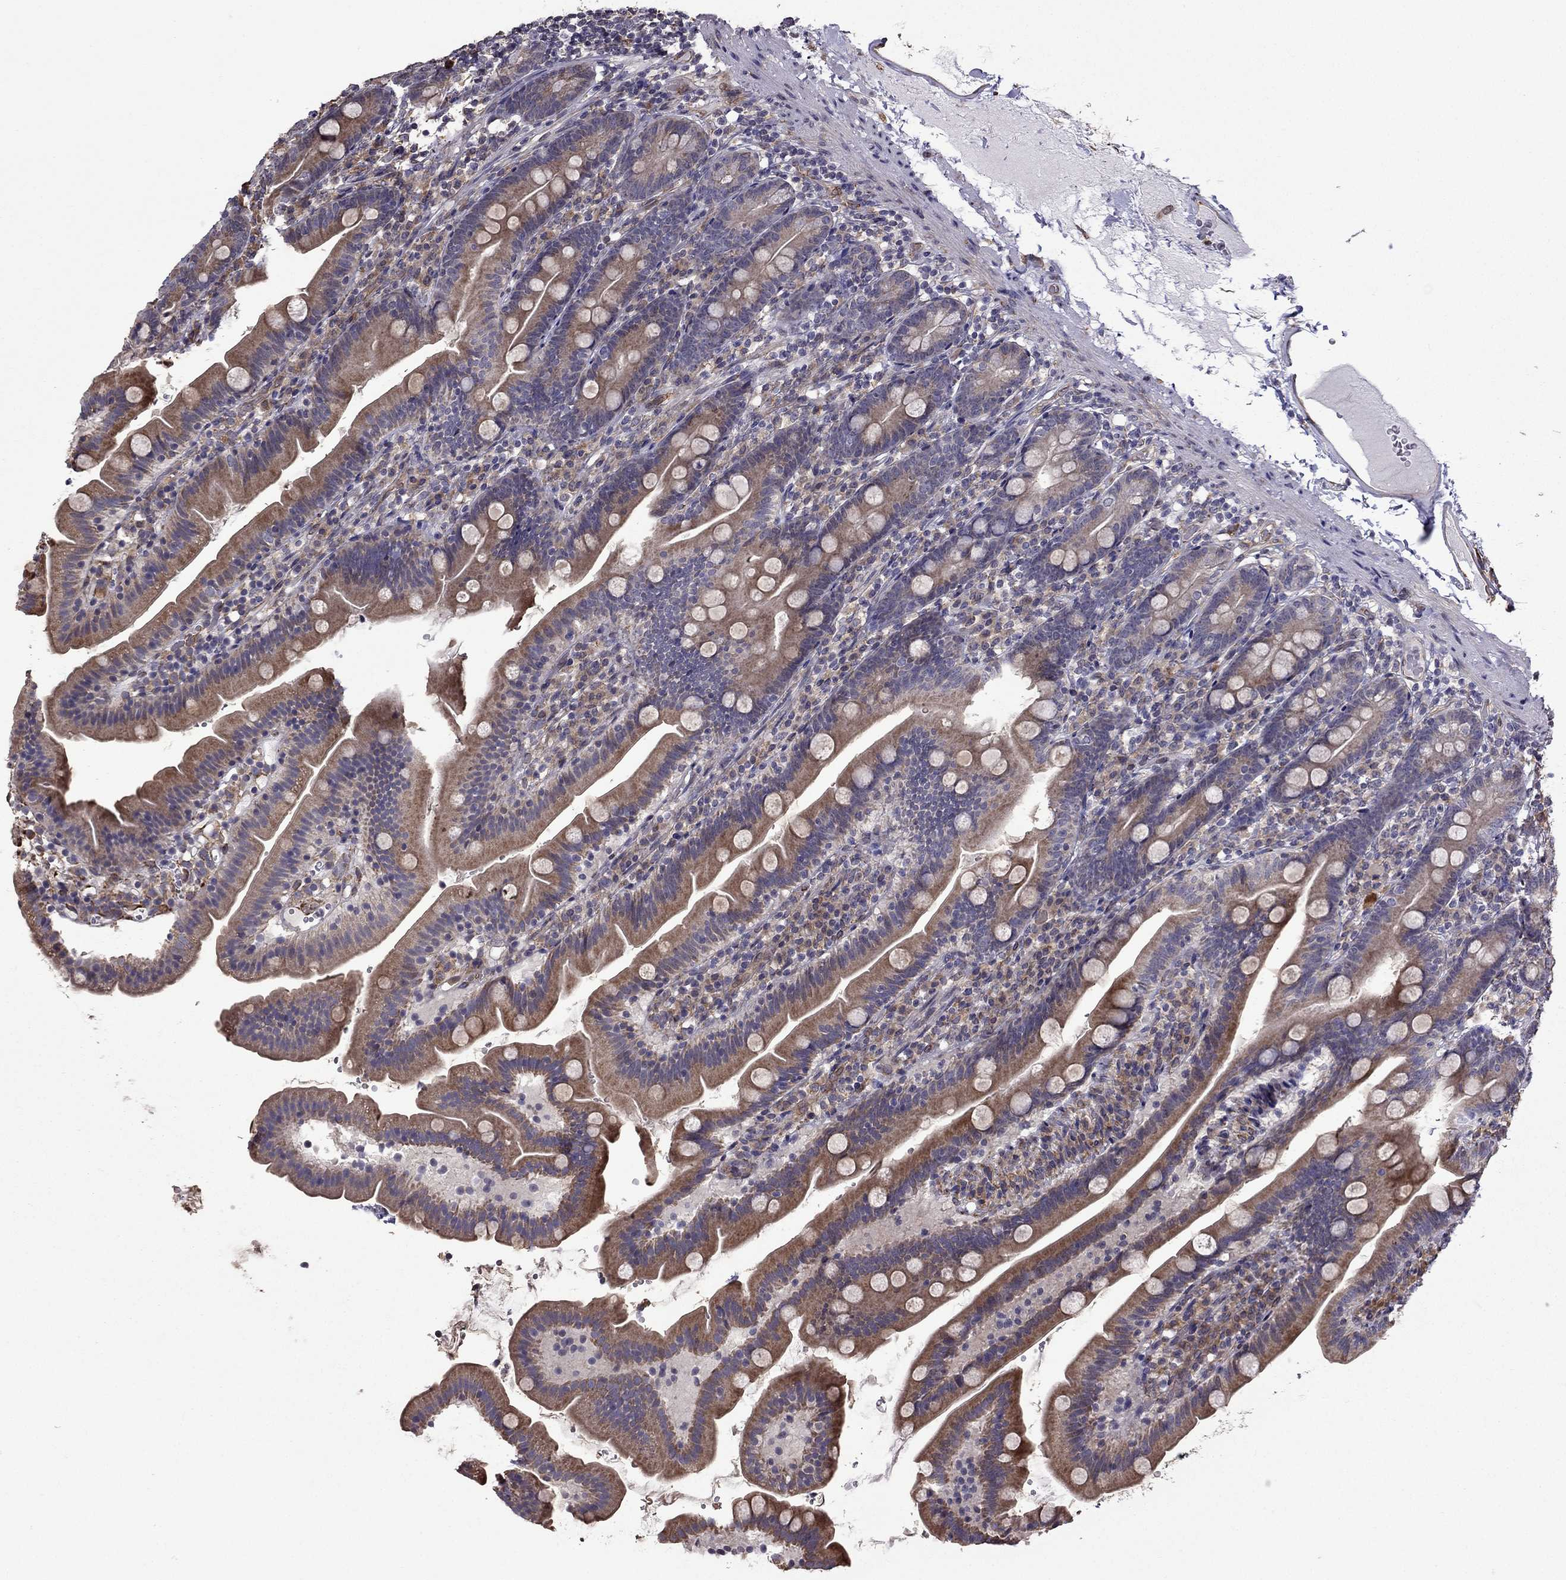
{"staining": {"intensity": "moderate", "quantity": ">75%", "location": "cytoplasmic/membranous"}, "tissue": "duodenum", "cell_type": "Glandular cells", "image_type": "normal", "snomed": [{"axis": "morphology", "description": "Normal tissue, NOS"}, {"axis": "topography", "description": "Duodenum"}], "caption": "Duodenum stained with a brown dye reveals moderate cytoplasmic/membranous positive expression in approximately >75% of glandular cells.", "gene": "IKBIP", "patient": {"sex": "female", "age": 67}}